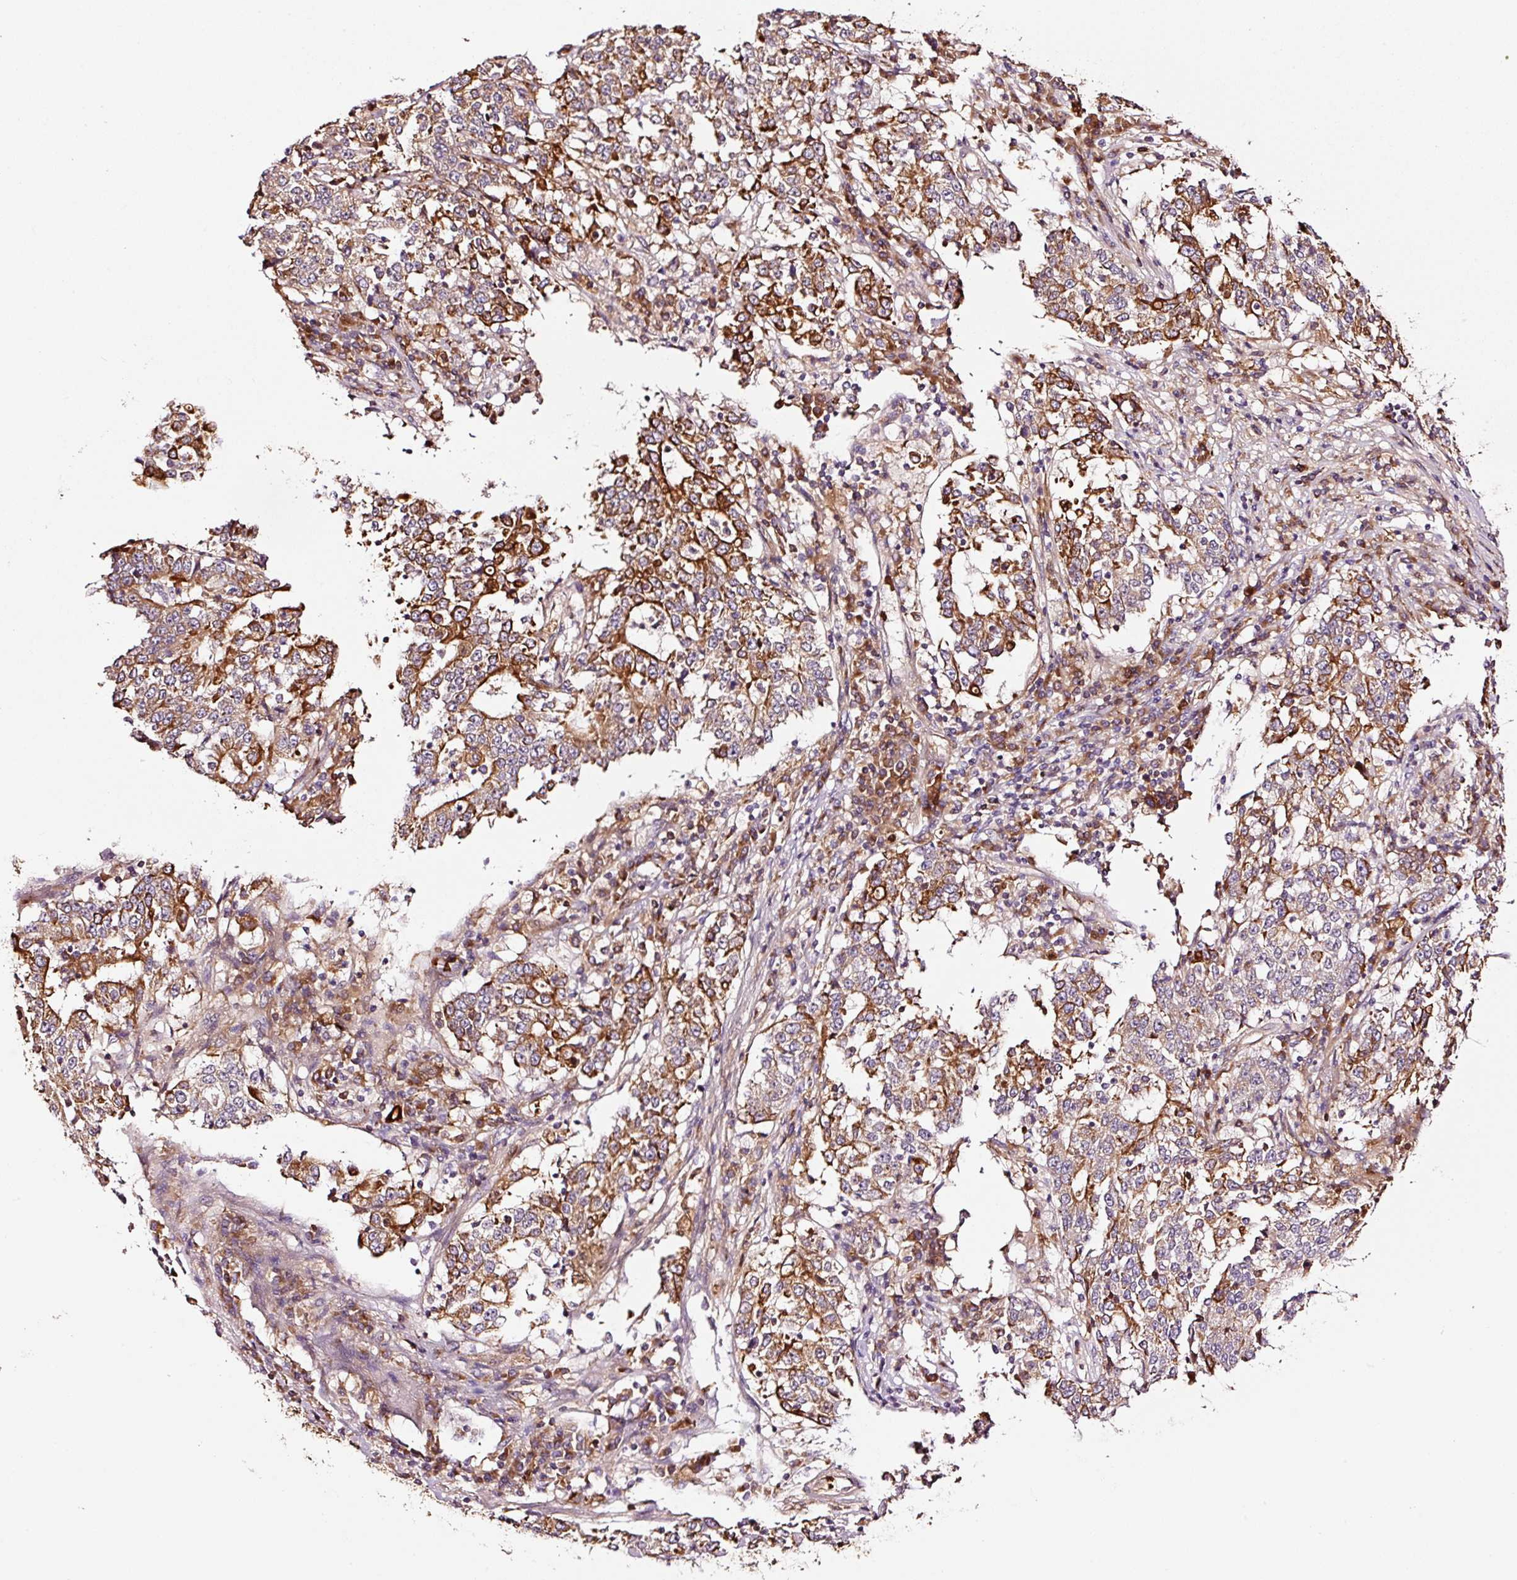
{"staining": {"intensity": "strong", "quantity": "25%-75%", "location": "cytoplasmic/membranous"}, "tissue": "stomach cancer", "cell_type": "Tumor cells", "image_type": "cancer", "snomed": [{"axis": "morphology", "description": "Adenocarcinoma, NOS"}, {"axis": "topography", "description": "Stomach"}], "caption": "Immunohistochemistry (DAB (3,3'-diaminobenzidine)) staining of stomach cancer shows strong cytoplasmic/membranous protein staining in about 25%-75% of tumor cells. (Brightfield microscopy of DAB IHC at high magnification).", "gene": "PGLYRP2", "patient": {"sex": "male", "age": 59}}